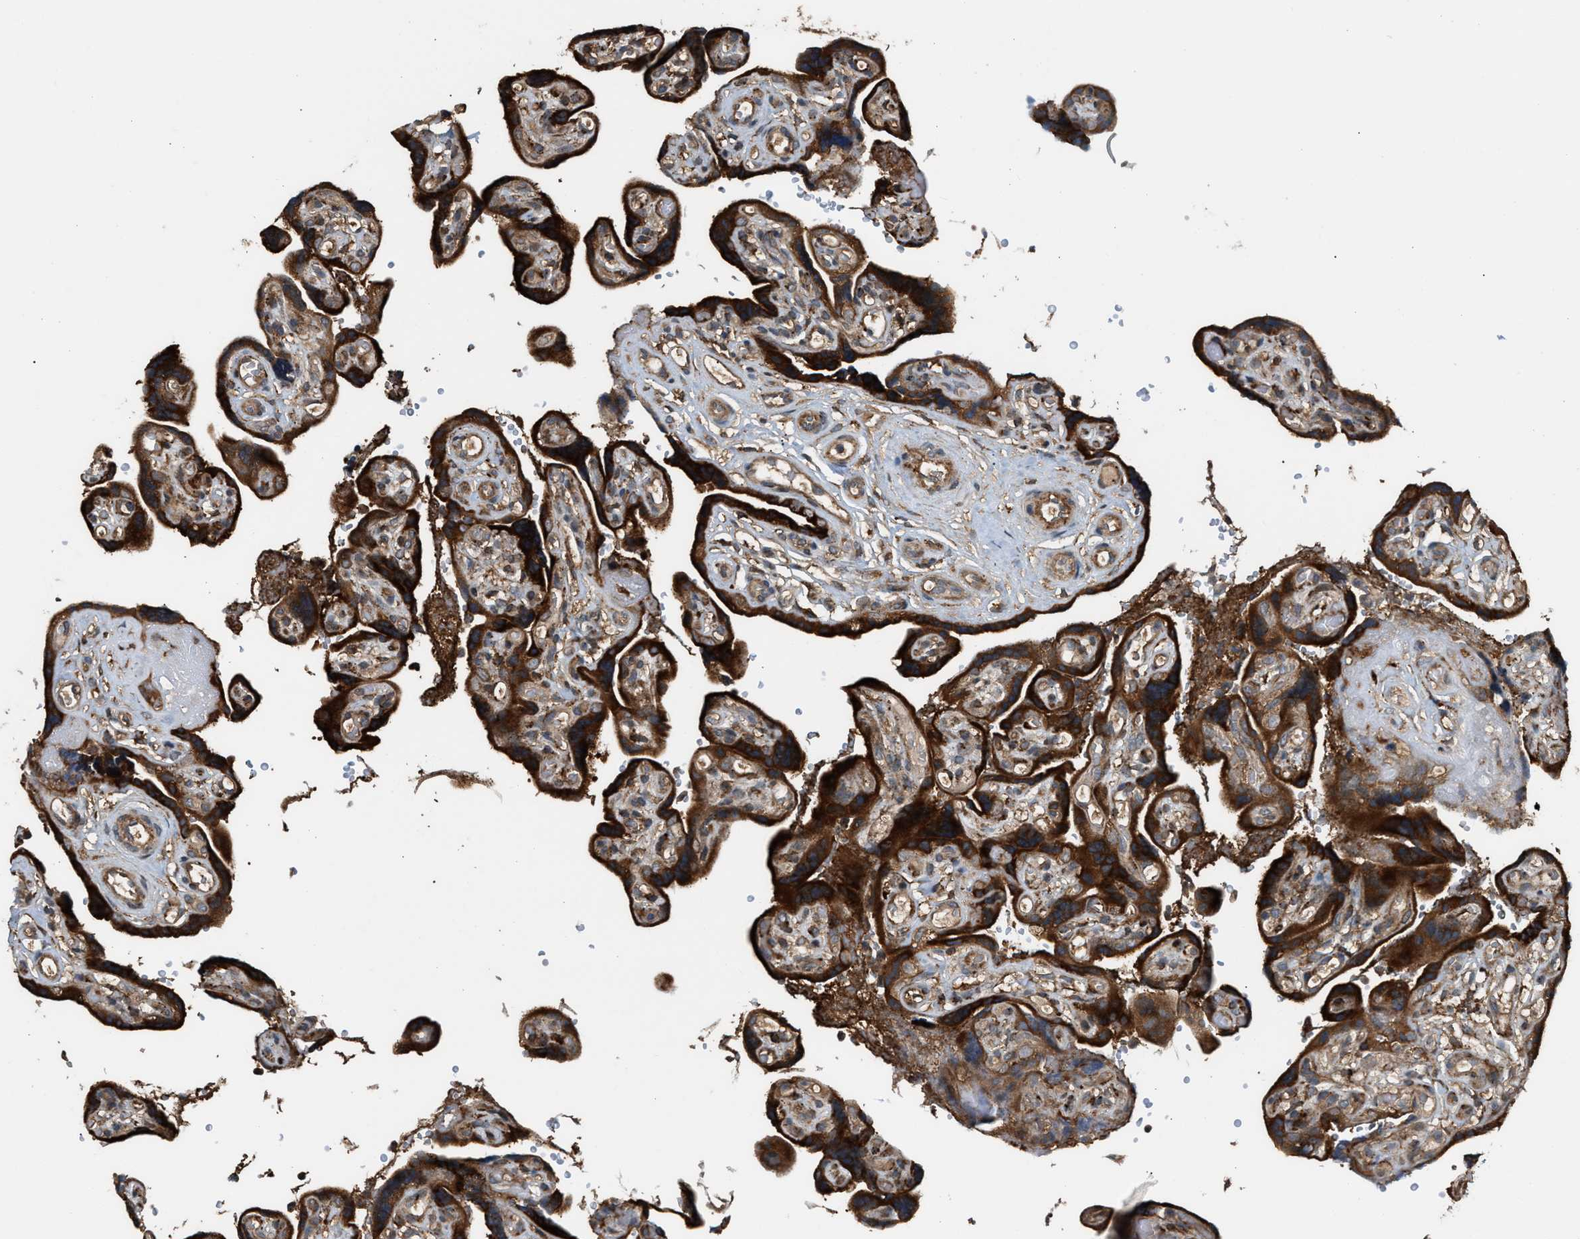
{"staining": {"intensity": "strong", "quantity": "25%-75%", "location": "cytoplasmic/membranous"}, "tissue": "placenta", "cell_type": "Decidual cells", "image_type": "normal", "snomed": [{"axis": "morphology", "description": "Normal tissue, NOS"}, {"axis": "topography", "description": "Placenta"}], "caption": "A high amount of strong cytoplasmic/membranous expression is present in approximately 25%-75% of decidual cells in unremarkable placenta. (DAB = brown stain, brightfield microscopy at high magnification).", "gene": "BAIAP2L1", "patient": {"sex": "female", "age": 30}}